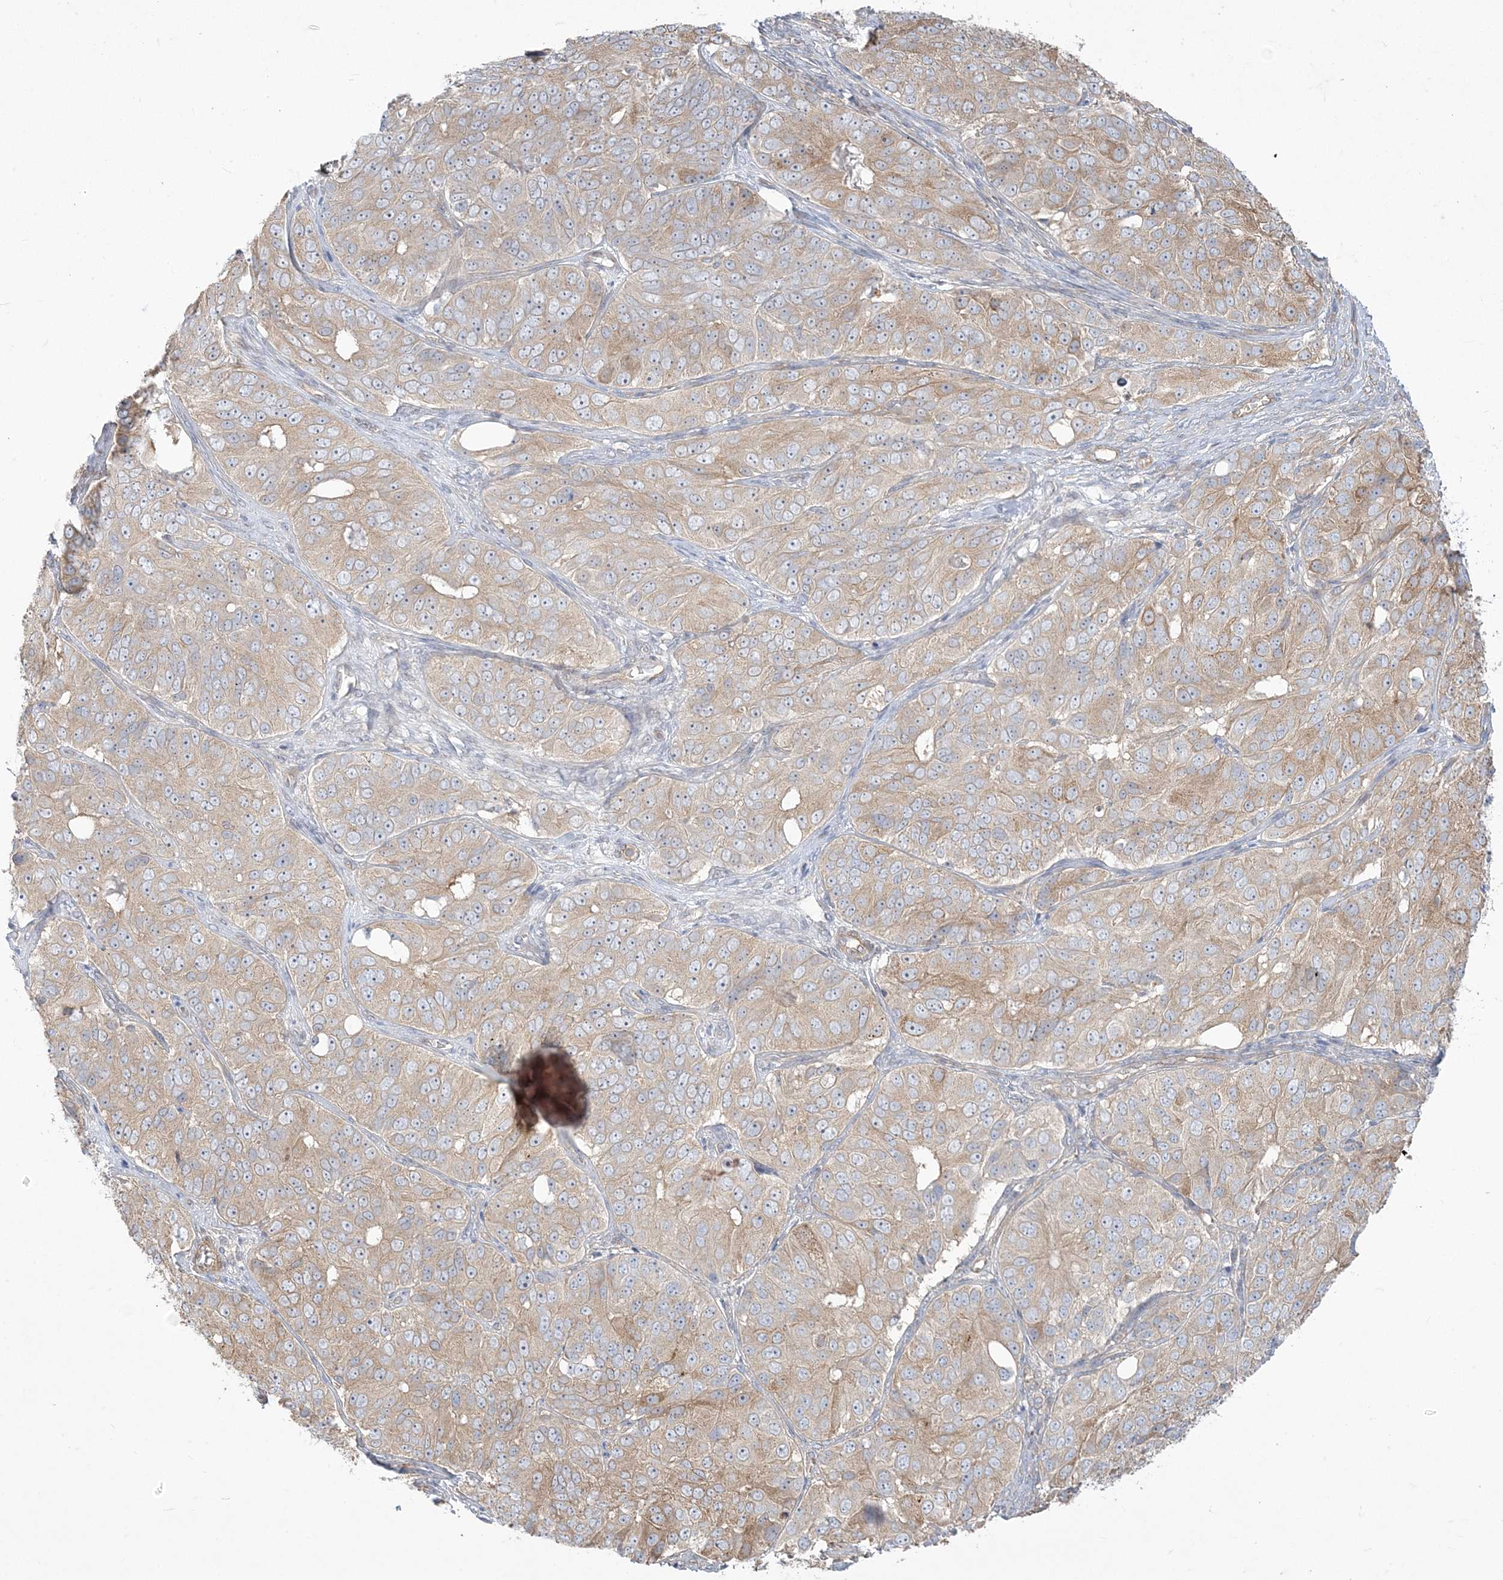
{"staining": {"intensity": "moderate", "quantity": ">75%", "location": "cytoplasmic/membranous"}, "tissue": "ovarian cancer", "cell_type": "Tumor cells", "image_type": "cancer", "snomed": [{"axis": "morphology", "description": "Carcinoma, endometroid"}, {"axis": "topography", "description": "Ovary"}], "caption": "This micrograph displays immunohistochemistry staining of human endometroid carcinoma (ovarian), with medium moderate cytoplasmic/membranous expression in approximately >75% of tumor cells.", "gene": "ZC3H6", "patient": {"sex": "female", "age": 51}}